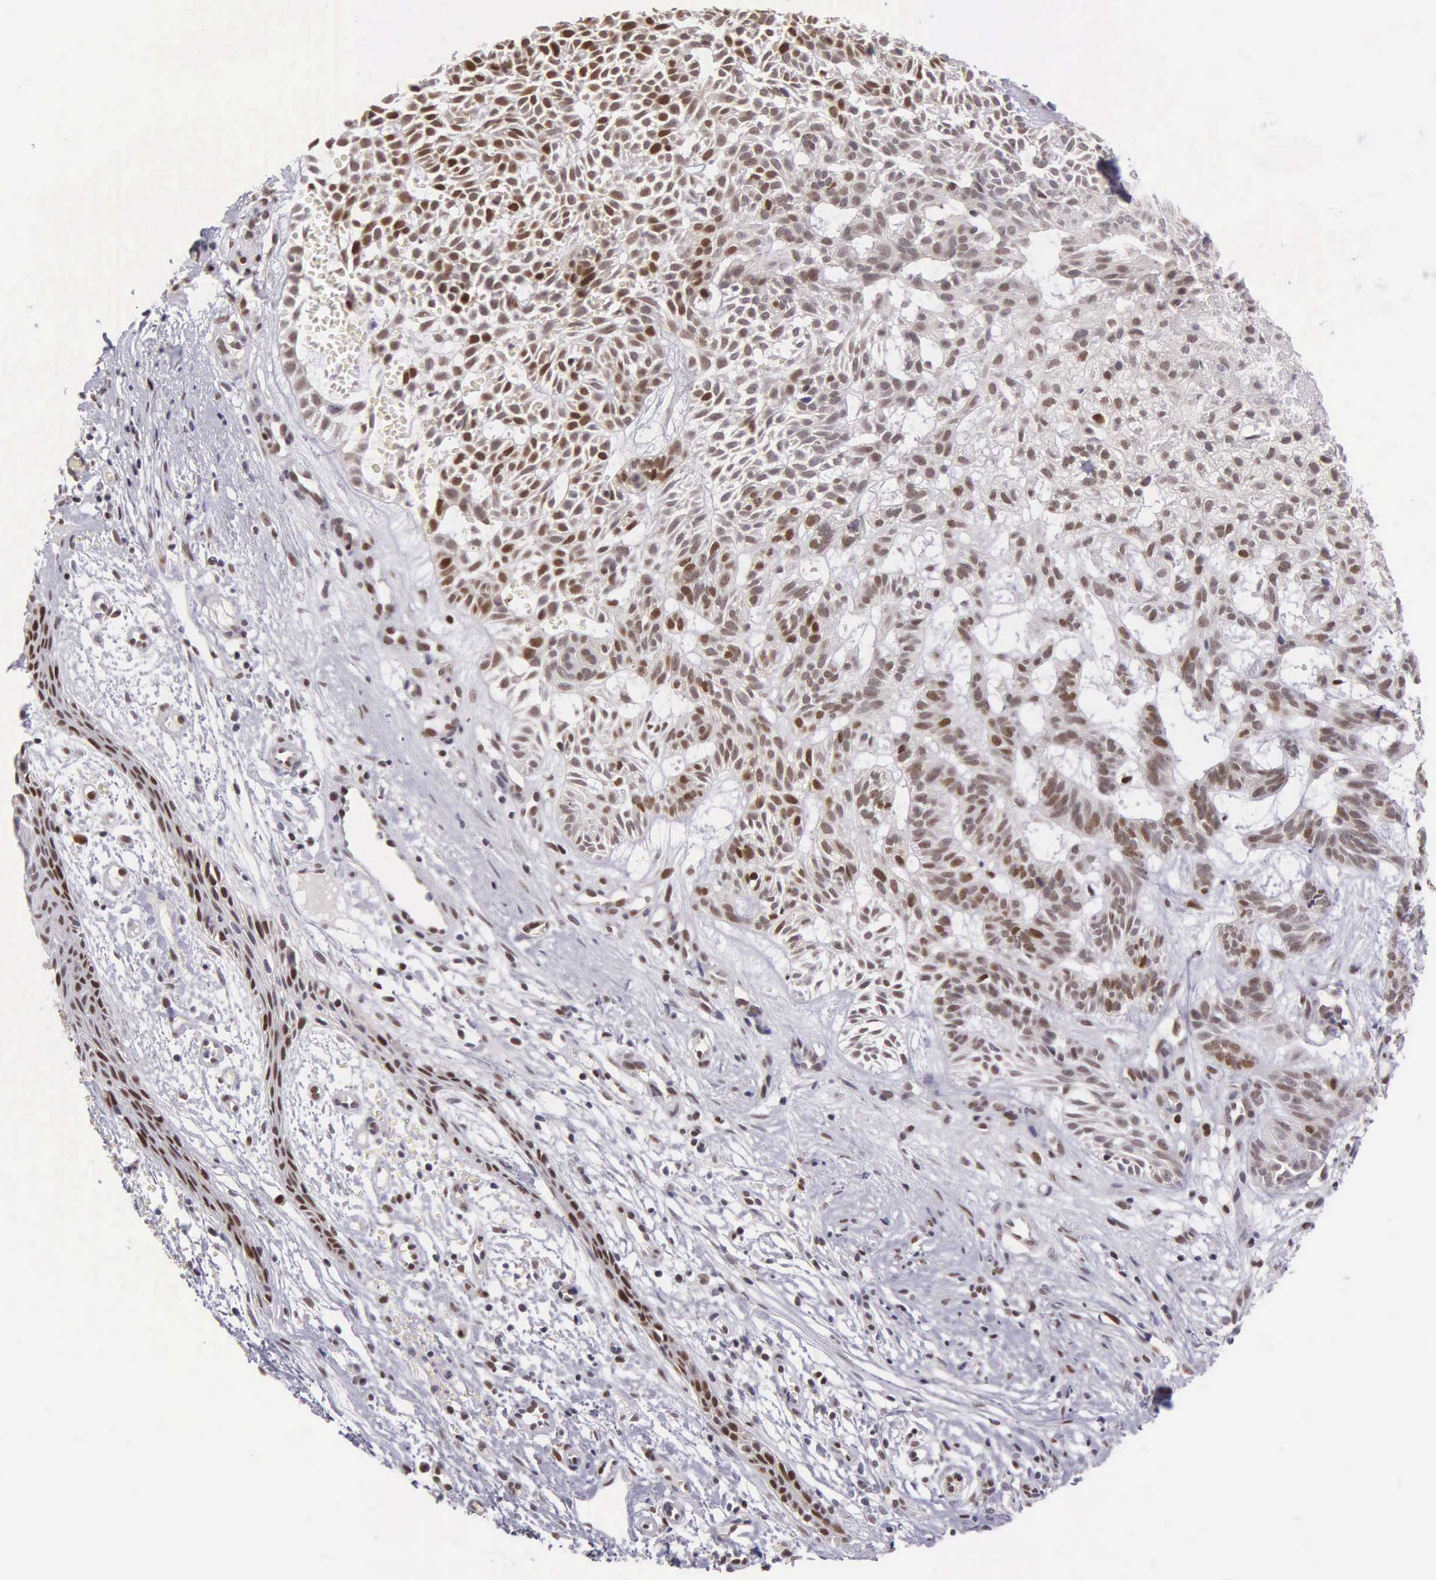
{"staining": {"intensity": "moderate", "quantity": ">75%", "location": "nuclear"}, "tissue": "skin cancer", "cell_type": "Tumor cells", "image_type": "cancer", "snomed": [{"axis": "morphology", "description": "Basal cell carcinoma"}, {"axis": "topography", "description": "Skin"}], "caption": "The micrograph shows a brown stain indicating the presence of a protein in the nuclear of tumor cells in skin cancer.", "gene": "UBR7", "patient": {"sex": "male", "age": 75}}